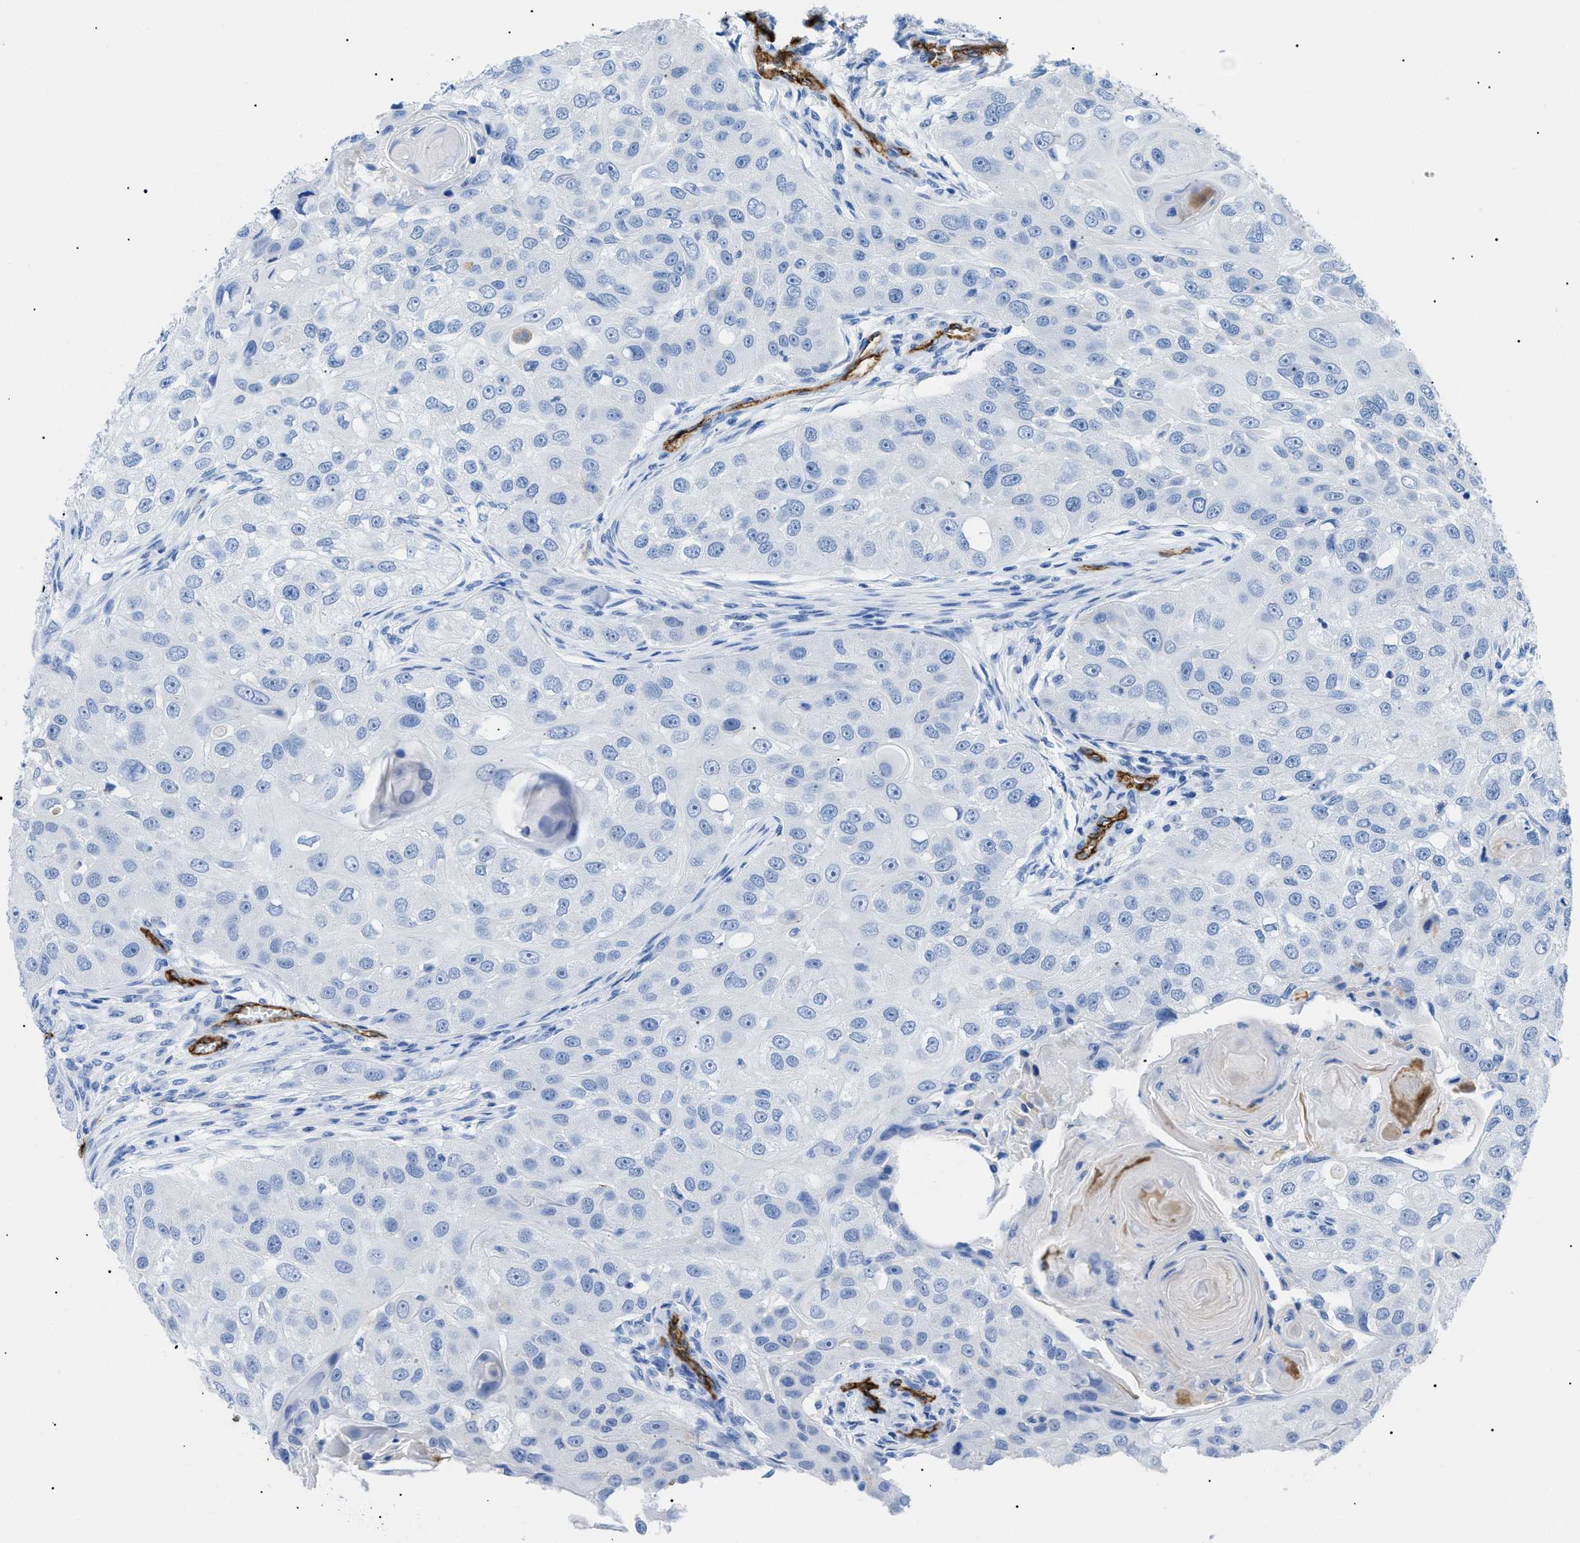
{"staining": {"intensity": "negative", "quantity": "none", "location": "none"}, "tissue": "head and neck cancer", "cell_type": "Tumor cells", "image_type": "cancer", "snomed": [{"axis": "morphology", "description": "Normal tissue, NOS"}, {"axis": "morphology", "description": "Squamous cell carcinoma, NOS"}, {"axis": "topography", "description": "Skeletal muscle"}, {"axis": "topography", "description": "Head-Neck"}], "caption": "An immunohistochemistry histopathology image of head and neck cancer is shown. There is no staining in tumor cells of head and neck cancer. Brightfield microscopy of immunohistochemistry stained with DAB (3,3'-diaminobenzidine) (brown) and hematoxylin (blue), captured at high magnification.", "gene": "PODXL", "patient": {"sex": "male", "age": 51}}